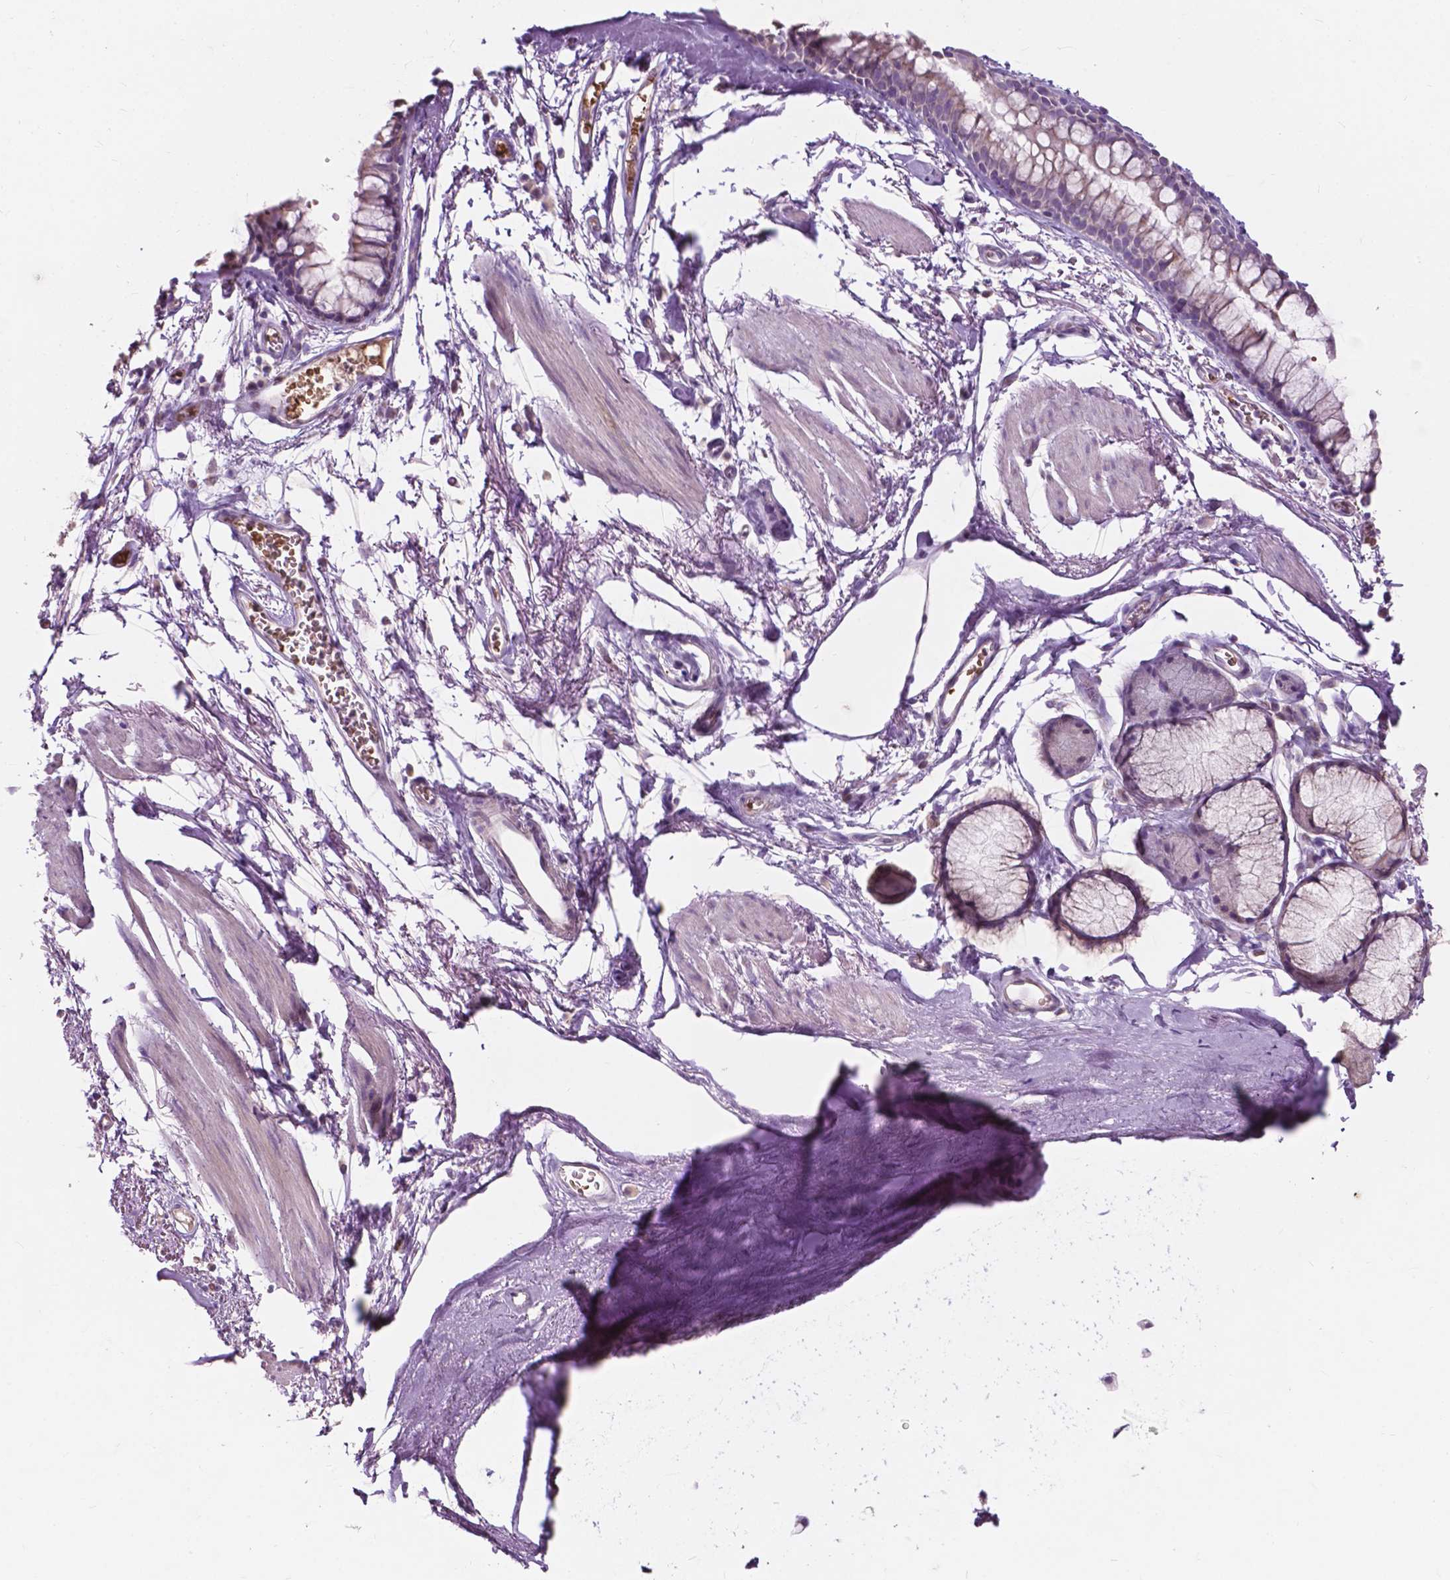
{"staining": {"intensity": "weak", "quantity": "<25%", "location": "cytoplasmic/membranous"}, "tissue": "adipose tissue", "cell_type": "Adipocytes", "image_type": "normal", "snomed": [{"axis": "morphology", "description": "Normal tissue, NOS"}, {"axis": "topography", "description": "Cartilage tissue"}, {"axis": "topography", "description": "Bronchus"}], "caption": "DAB (3,3'-diaminobenzidine) immunohistochemical staining of unremarkable adipose tissue exhibits no significant expression in adipocytes. Nuclei are stained in blue.", "gene": "NDUFS1", "patient": {"sex": "female", "age": 79}}